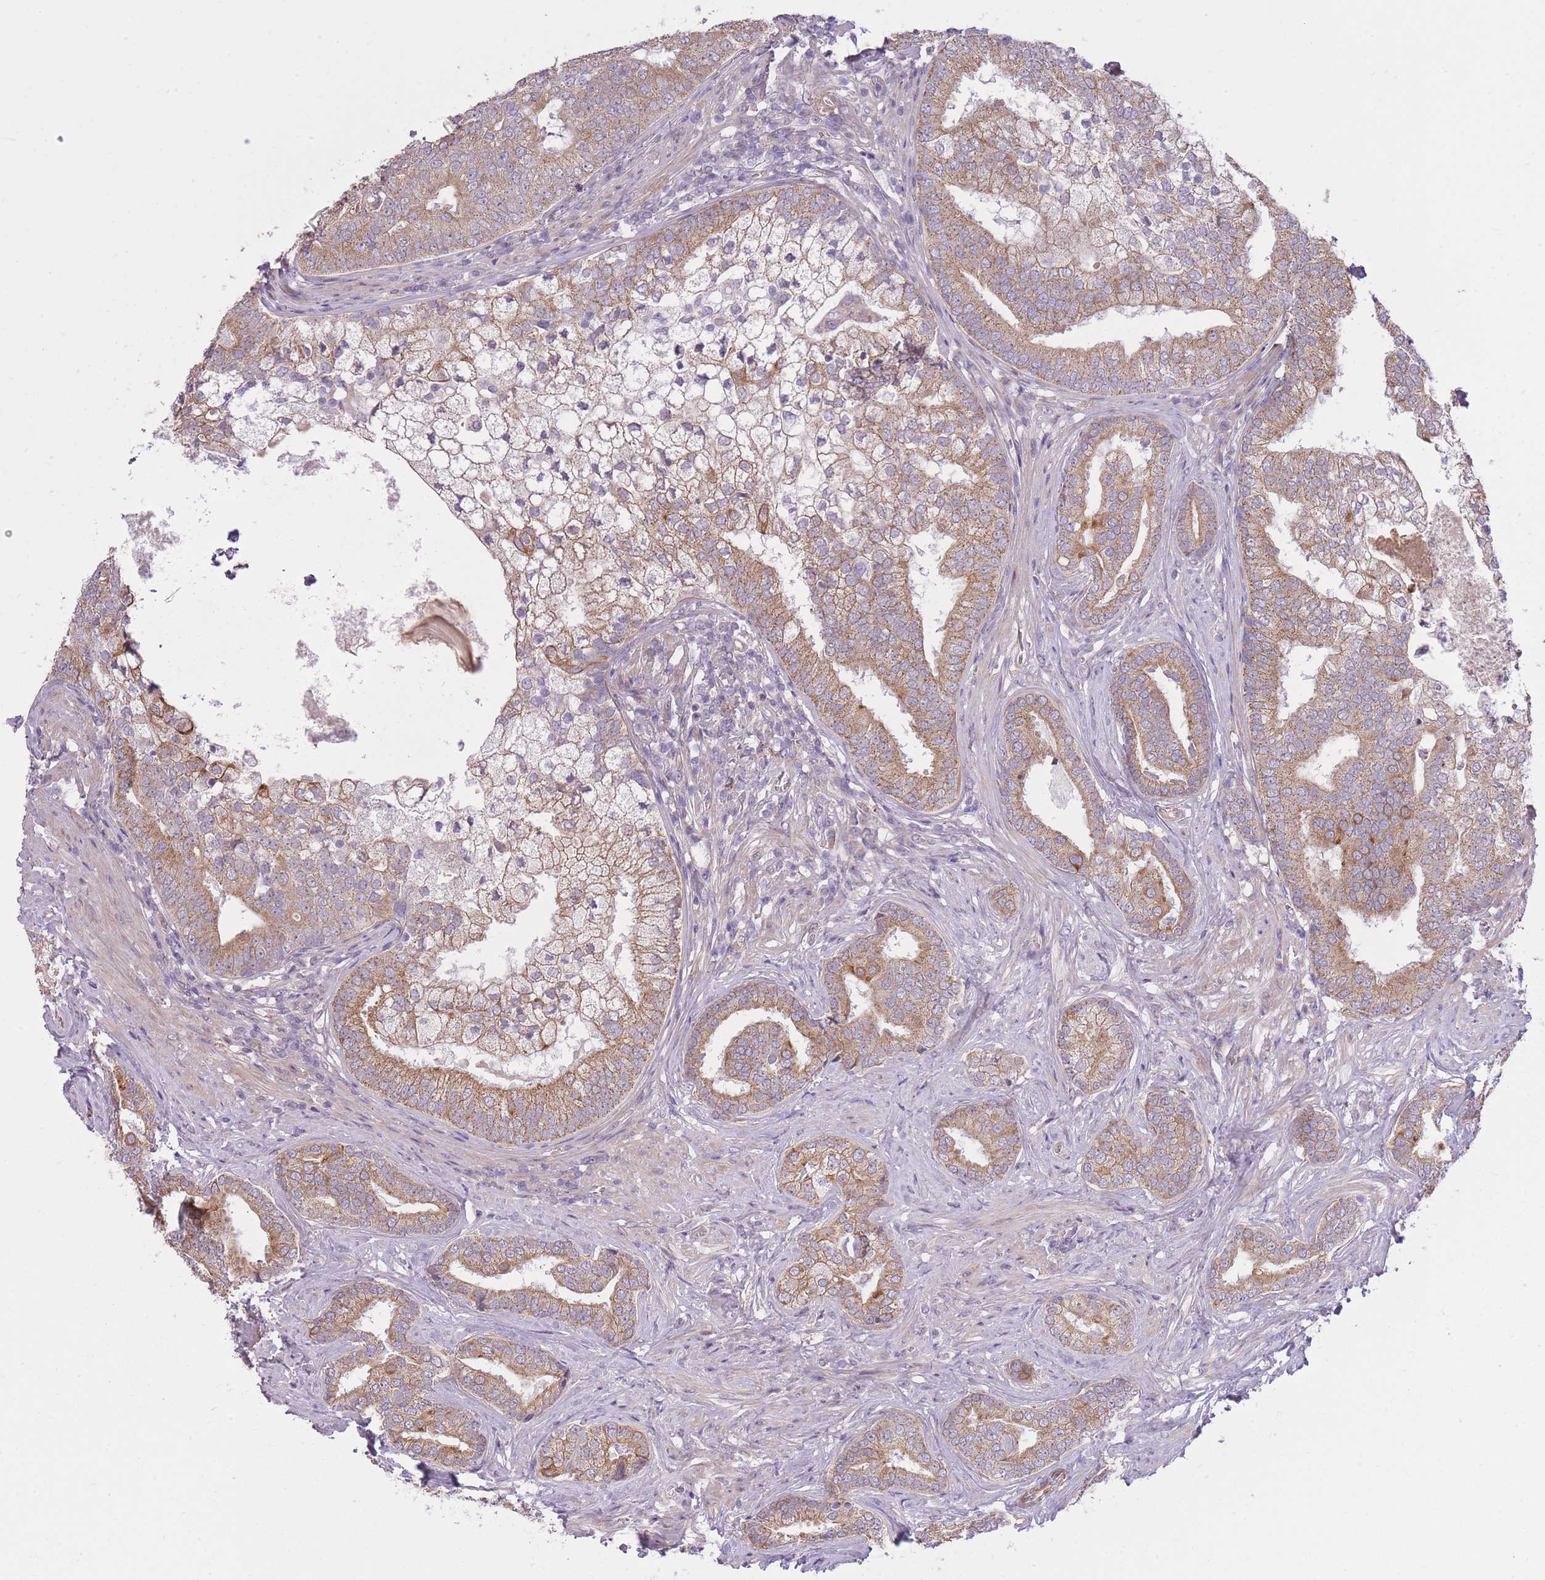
{"staining": {"intensity": "moderate", "quantity": ">75%", "location": "cytoplasmic/membranous"}, "tissue": "prostate cancer", "cell_type": "Tumor cells", "image_type": "cancer", "snomed": [{"axis": "morphology", "description": "Adenocarcinoma, High grade"}, {"axis": "topography", "description": "Prostate"}], "caption": "Prostate adenocarcinoma (high-grade) stained with DAB IHC displays medium levels of moderate cytoplasmic/membranous expression in about >75% of tumor cells. (DAB (3,3'-diaminobenzidine) IHC with brightfield microscopy, high magnification).", "gene": "REV1", "patient": {"sex": "male", "age": 55}}